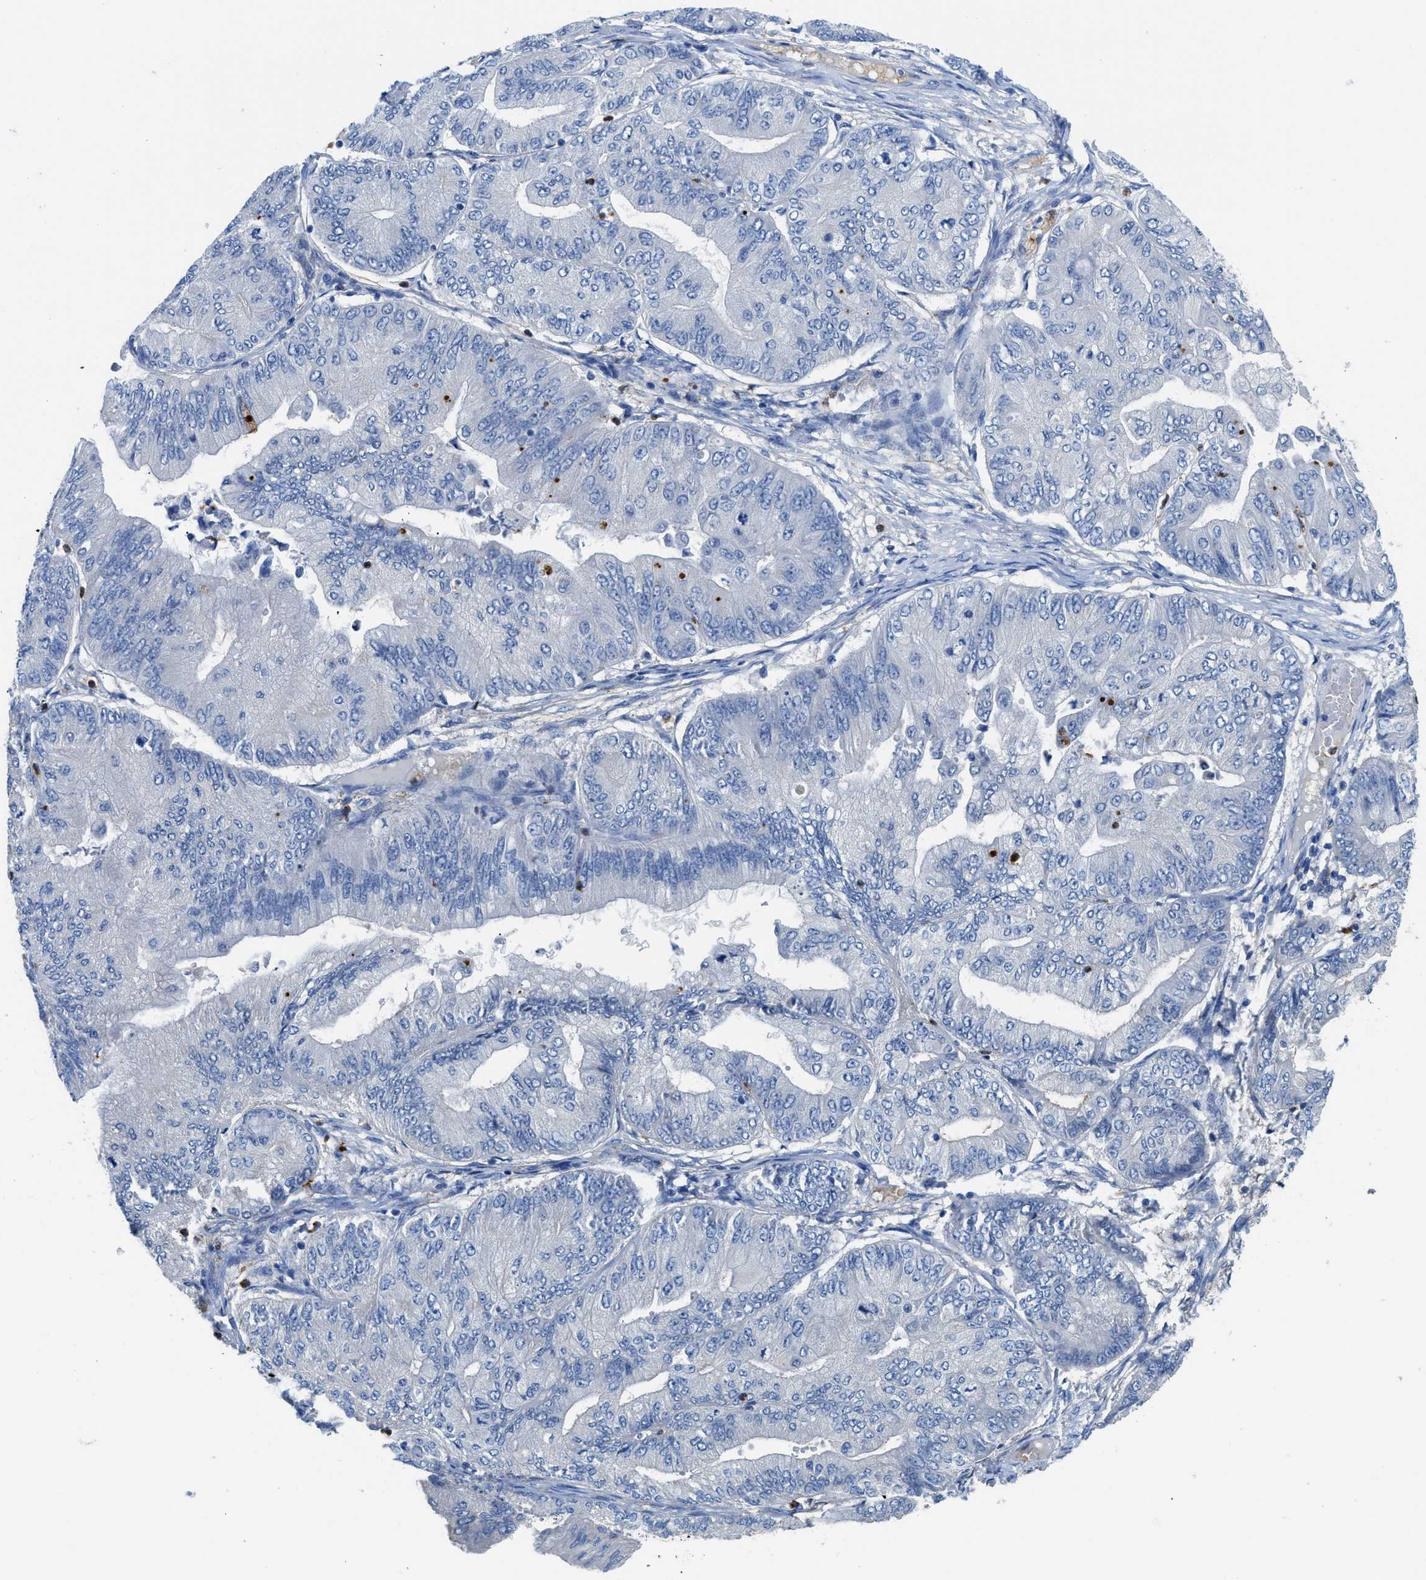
{"staining": {"intensity": "negative", "quantity": "none", "location": "none"}, "tissue": "ovarian cancer", "cell_type": "Tumor cells", "image_type": "cancer", "snomed": [{"axis": "morphology", "description": "Cystadenocarcinoma, mucinous, NOS"}, {"axis": "topography", "description": "Ovary"}], "caption": "Tumor cells show no significant staining in ovarian cancer (mucinous cystadenocarcinoma).", "gene": "NEB", "patient": {"sex": "female", "age": 61}}